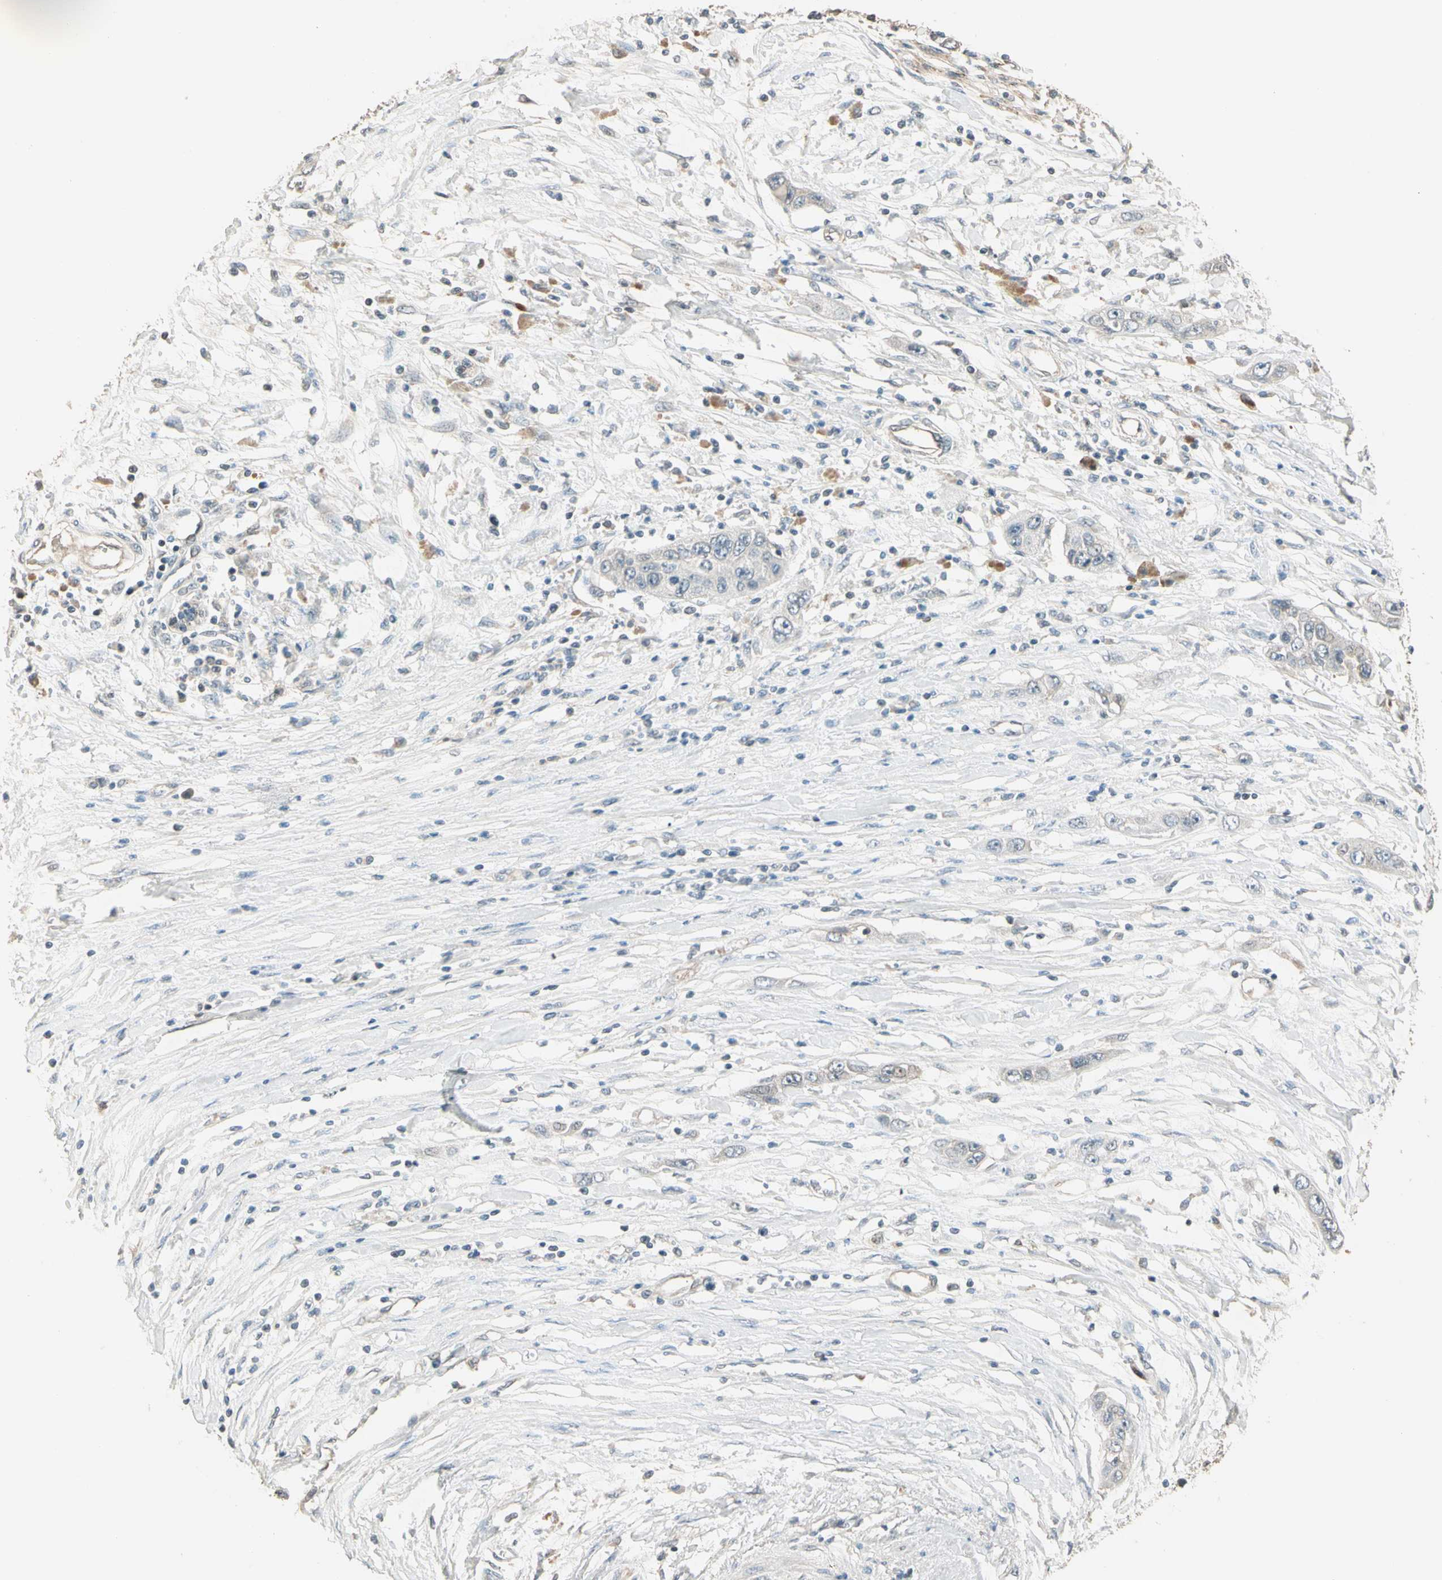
{"staining": {"intensity": "weak", "quantity": ">75%", "location": "cytoplasmic/membranous"}, "tissue": "pancreatic cancer", "cell_type": "Tumor cells", "image_type": "cancer", "snomed": [{"axis": "morphology", "description": "Adenocarcinoma, NOS"}, {"axis": "topography", "description": "Pancreas"}], "caption": "Pancreatic cancer stained with a protein marker demonstrates weak staining in tumor cells.", "gene": "TNFRSF21", "patient": {"sex": "female", "age": 70}}